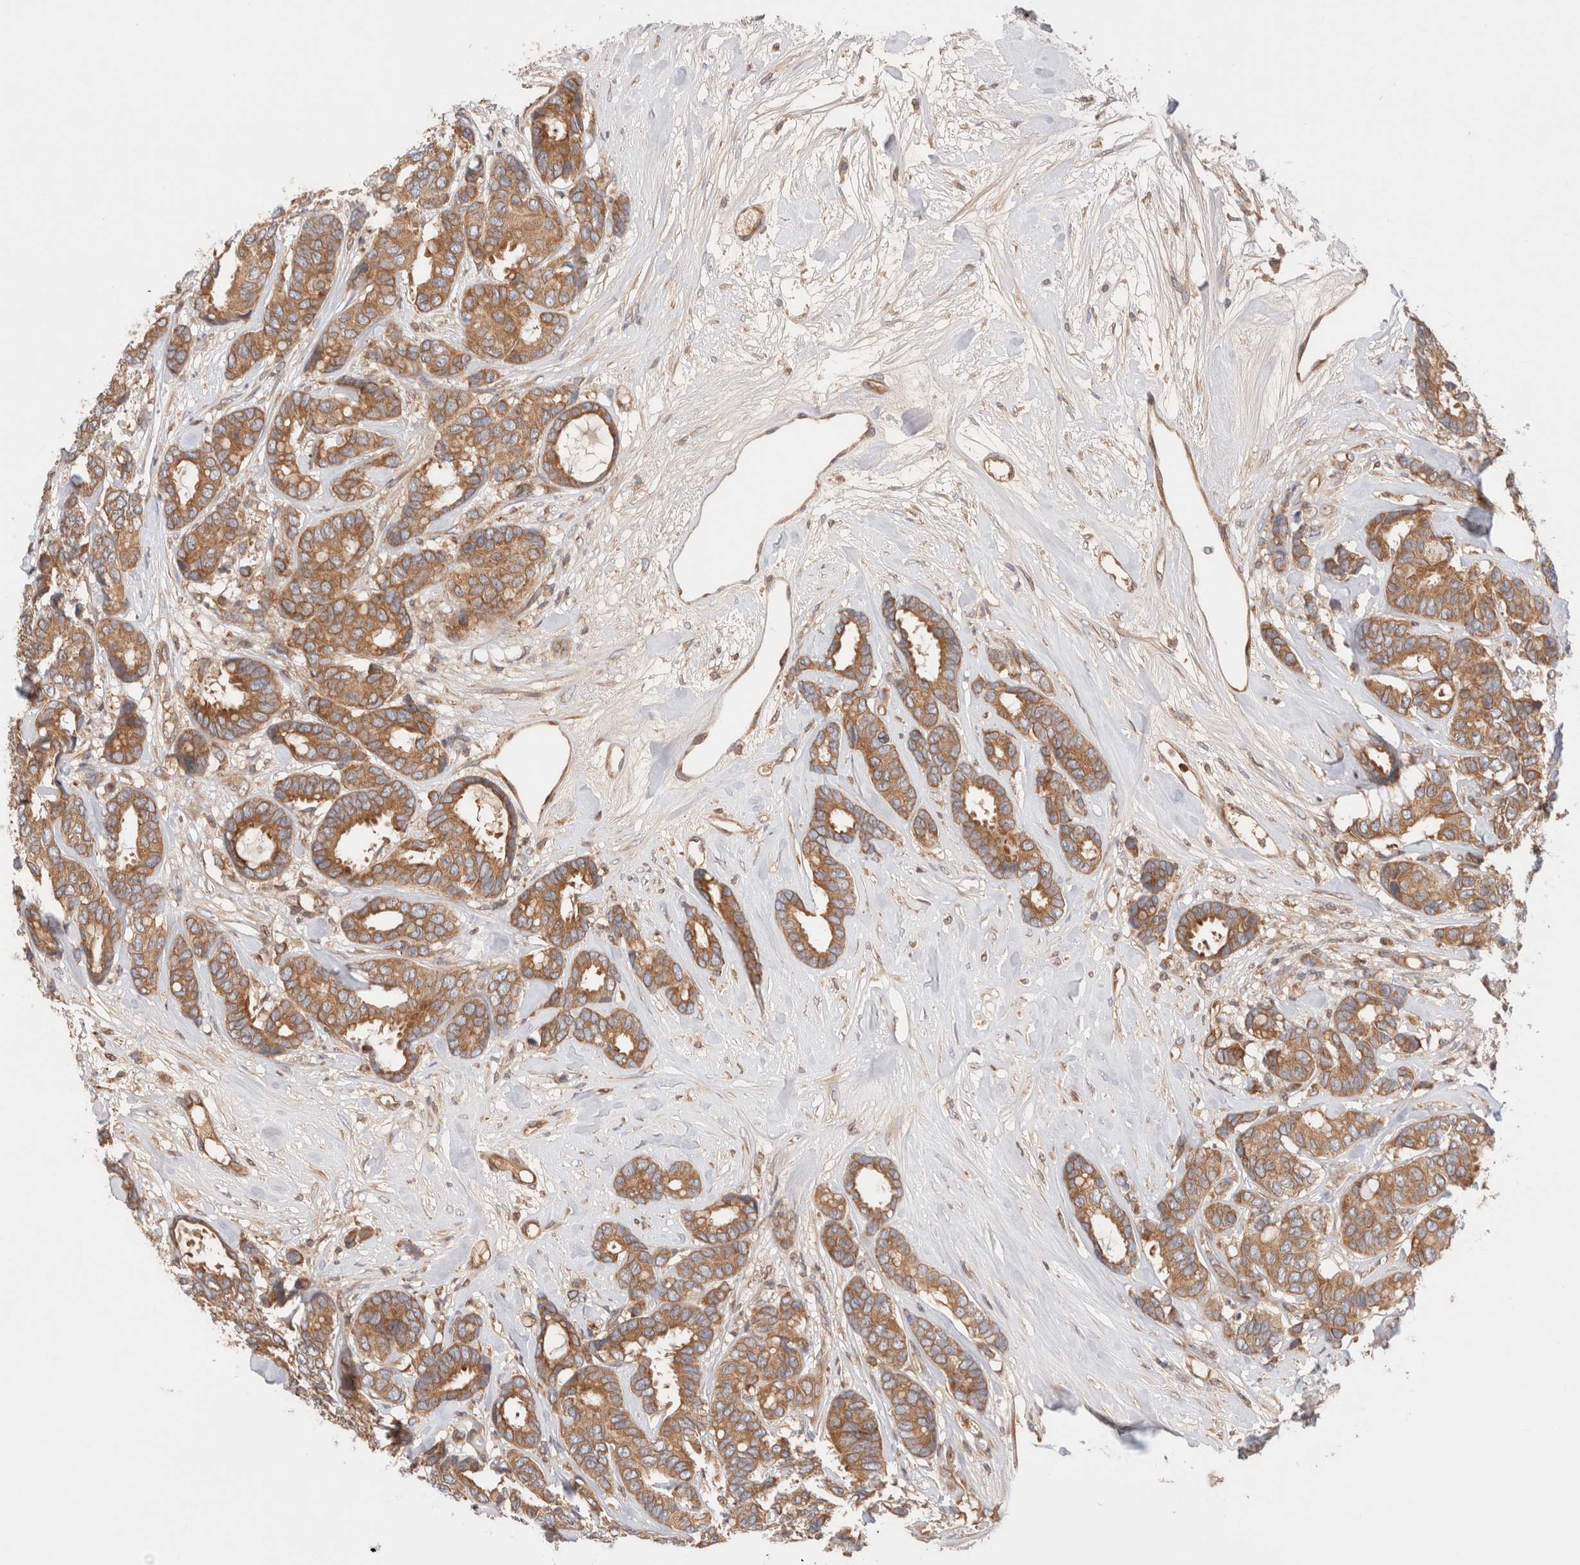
{"staining": {"intensity": "moderate", "quantity": ">75%", "location": "cytoplasmic/membranous"}, "tissue": "breast cancer", "cell_type": "Tumor cells", "image_type": "cancer", "snomed": [{"axis": "morphology", "description": "Duct carcinoma"}, {"axis": "topography", "description": "Breast"}], "caption": "DAB immunohistochemical staining of human breast cancer exhibits moderate cytoplasmic/membranous protein staining in approximately >75% of tumor cells. (DAB (3,3'-diaminobenzidine) IHC, brown staining for protein, blue staining for nuclei).", "gene": "SIKE1", "patient": {"sex": "female", "age": 87}}